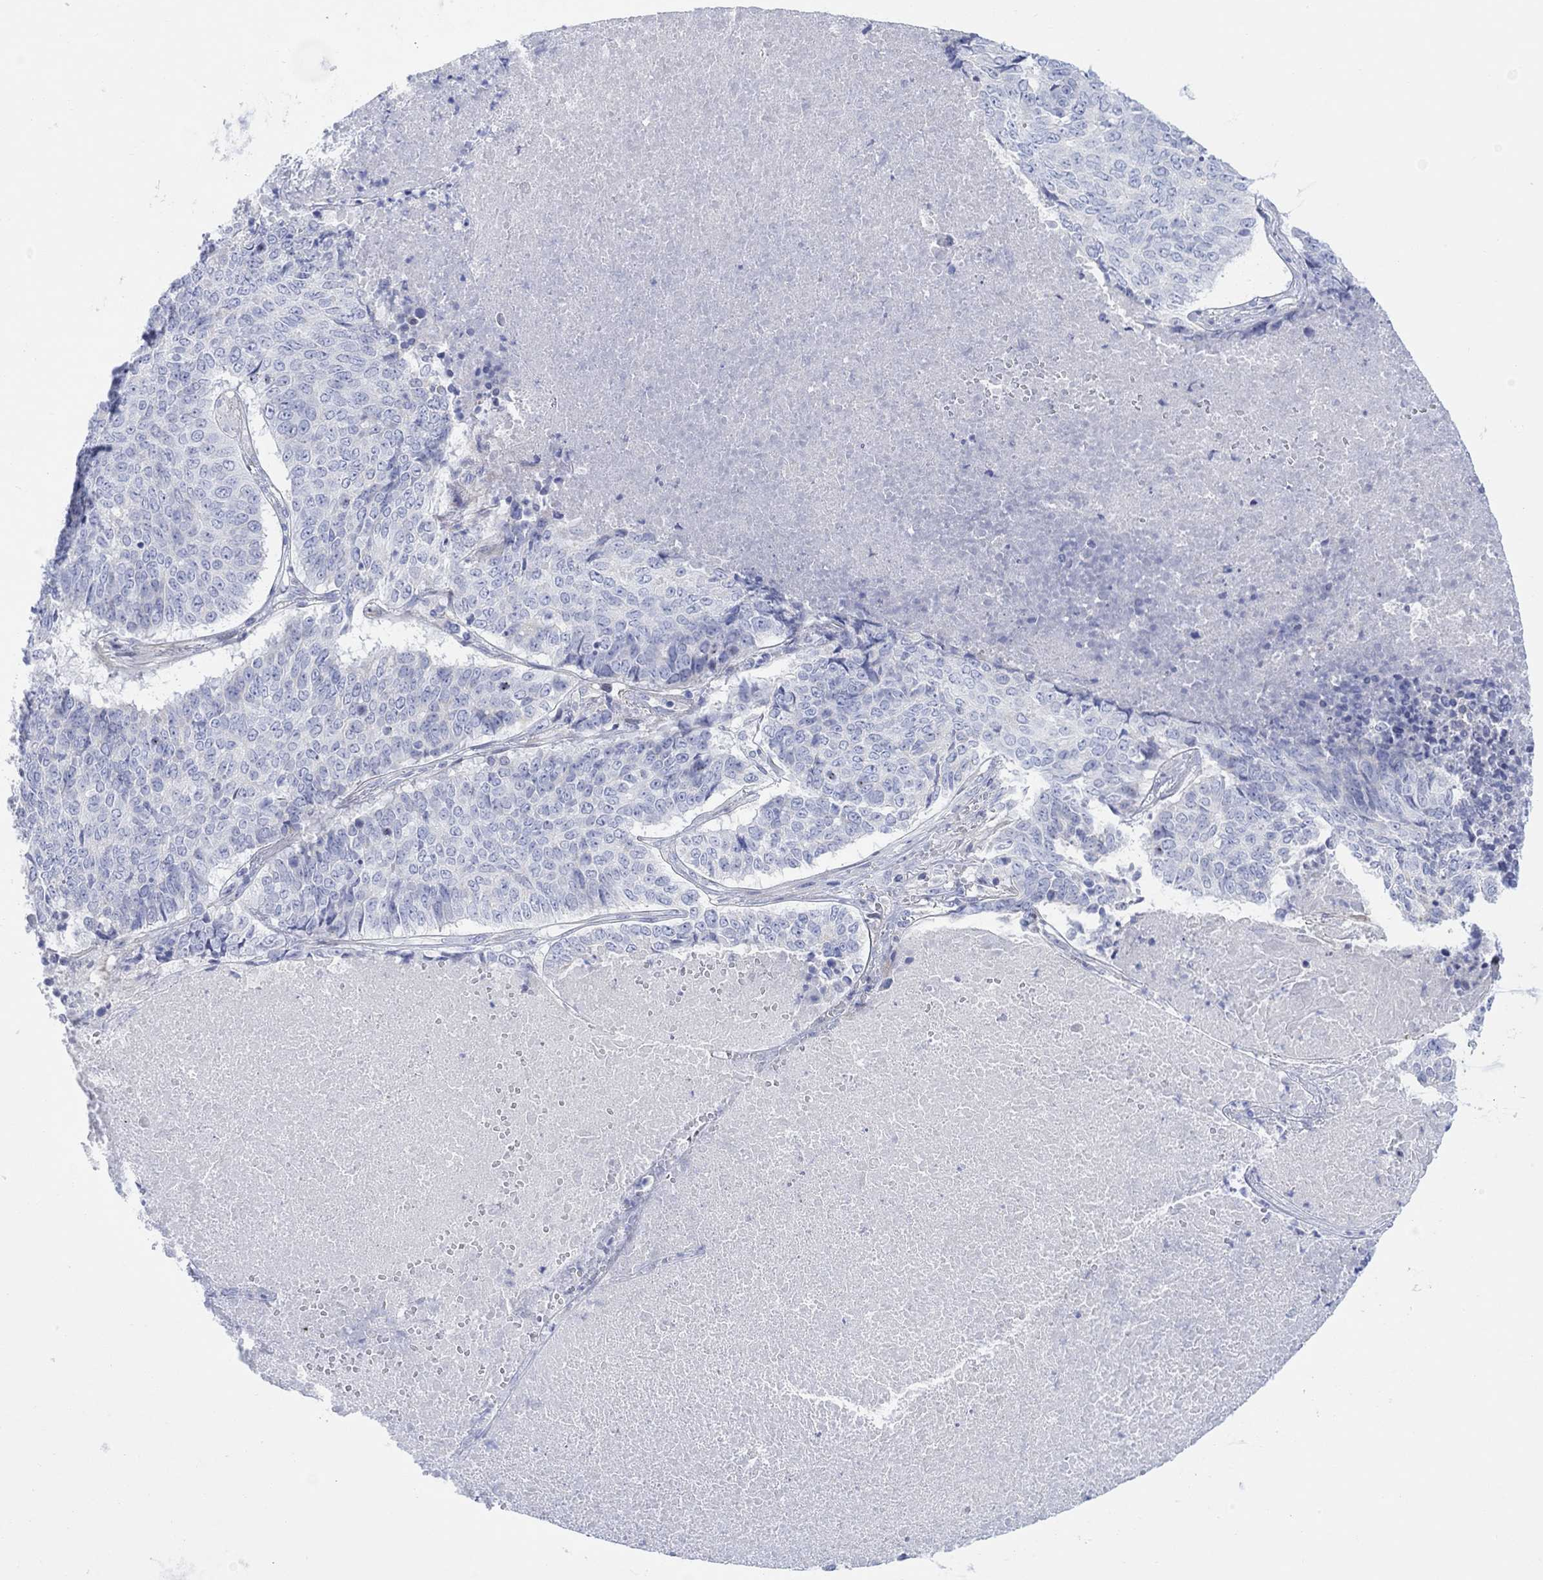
{"staining": {"intensity": "negative", "quantity": "none", "location": "none"}, "tissue": "lung cancer", "cell_type": "Tumor cells", "image_type": "cancer", "snomed": [{"axis": "morphology", "description": "Squamous cell carcinoma, NOS"}, {"axis": "topography", "description": "Lung"}], "caption": "A histopathology image of human squamous cell carcinoma (lung) is negative for staining in tumor cells.", "gene": "TLDC2", "patient": {"sex": "male", "age": 64}}